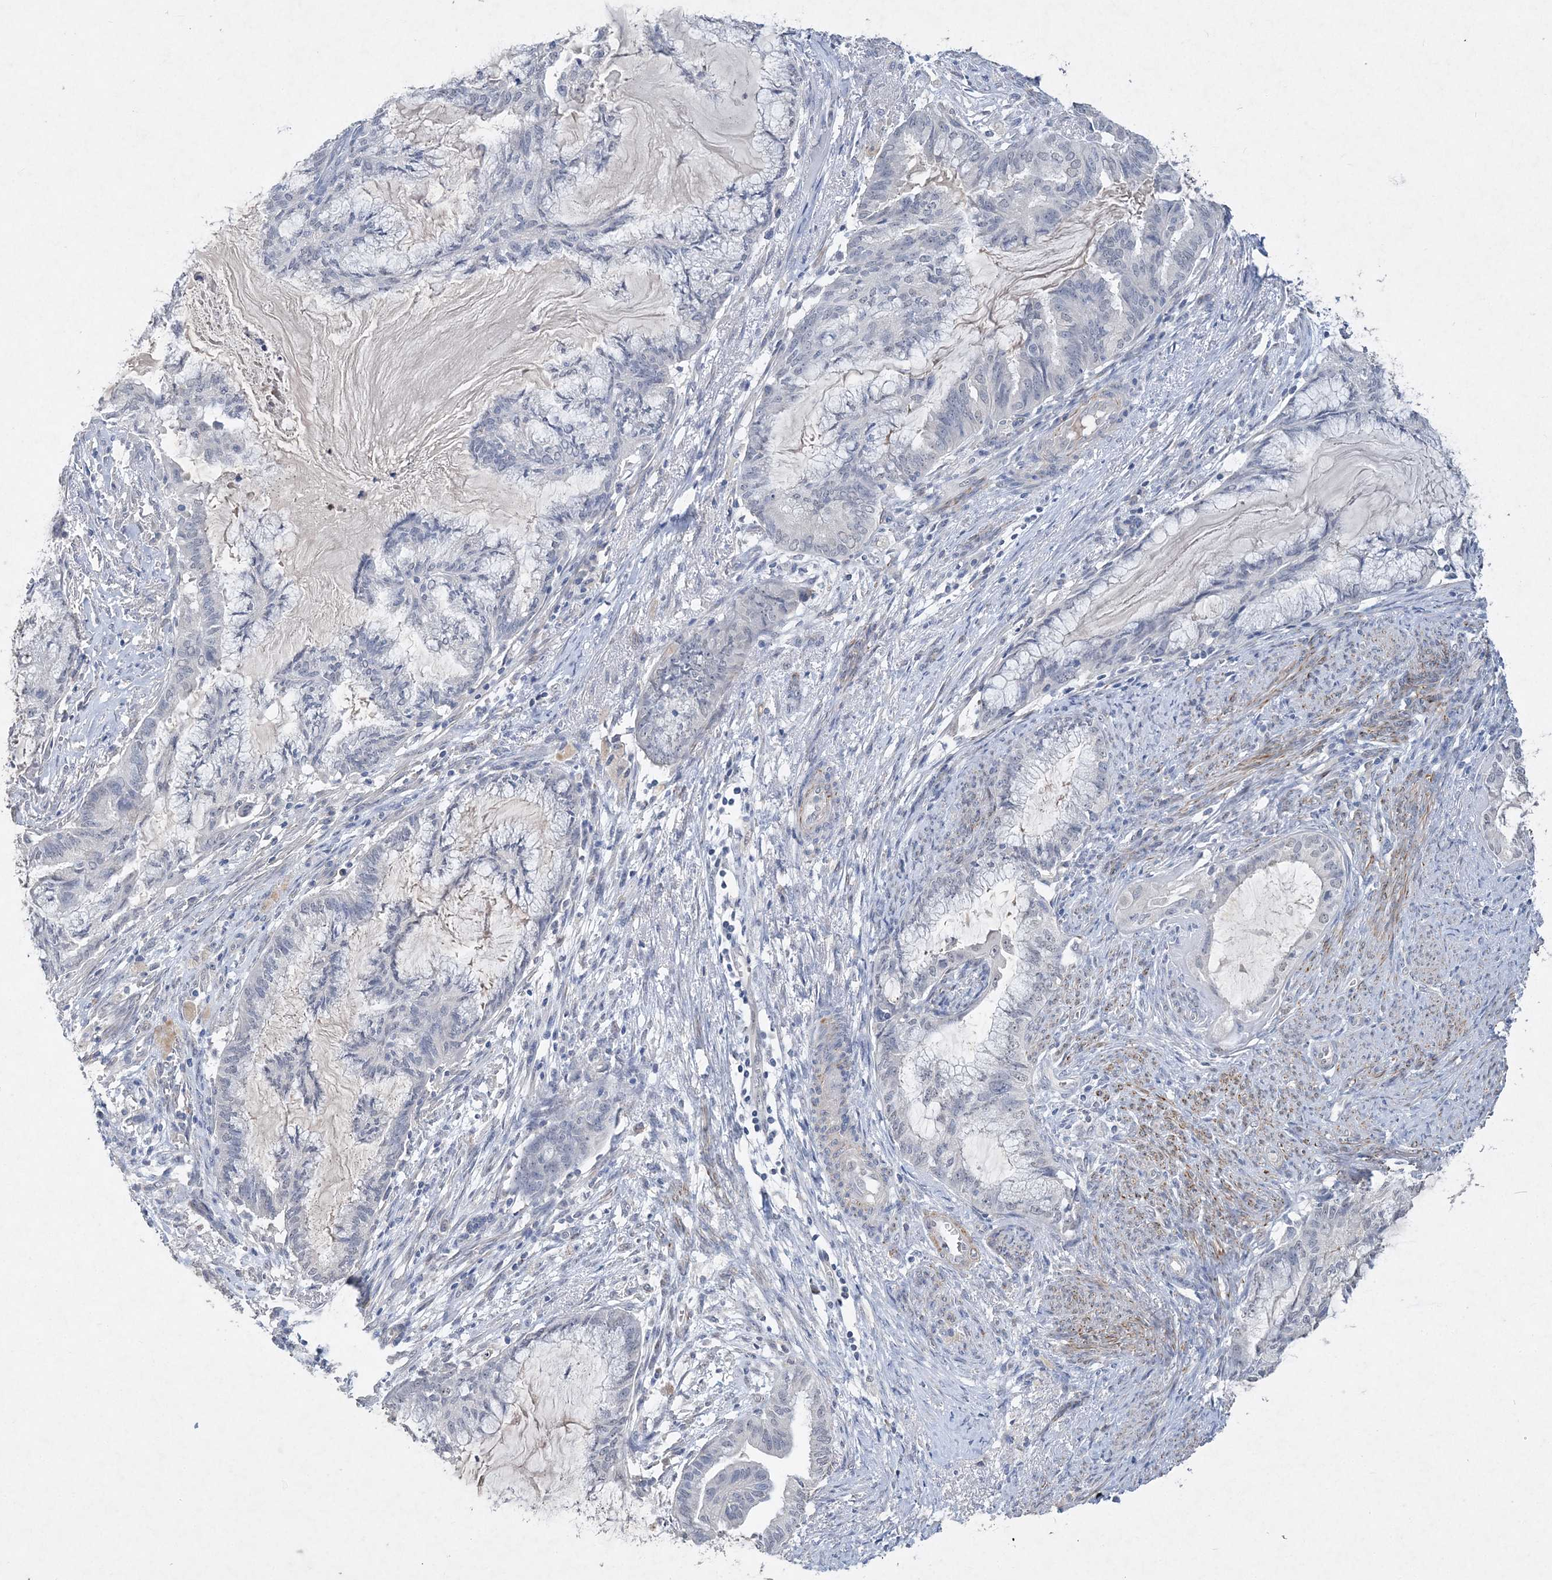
{"staining": {"intensity": "negative", "quantity": "none", "location": "none"}, "tissue": "endometrial cancer", "cell_type": "Tumor cells", "image_type": "cancer", "snomed": [{"axis": "morphology", "description": "Adenocarcinoma, NOS"}, {"axis": "topography", "description": "Endometrium"}], "caption": "Tumor cells are negative for brown protein staining in adenocarcinoma (endometrial). (Stains: DAB immunohistochemistry (IHC) with hematoxylin counter stain, Microscopy: brightfield microscopy at high magnification).", "gene": "C11orf58", "patient": {"sex": "female", "age": 86}}